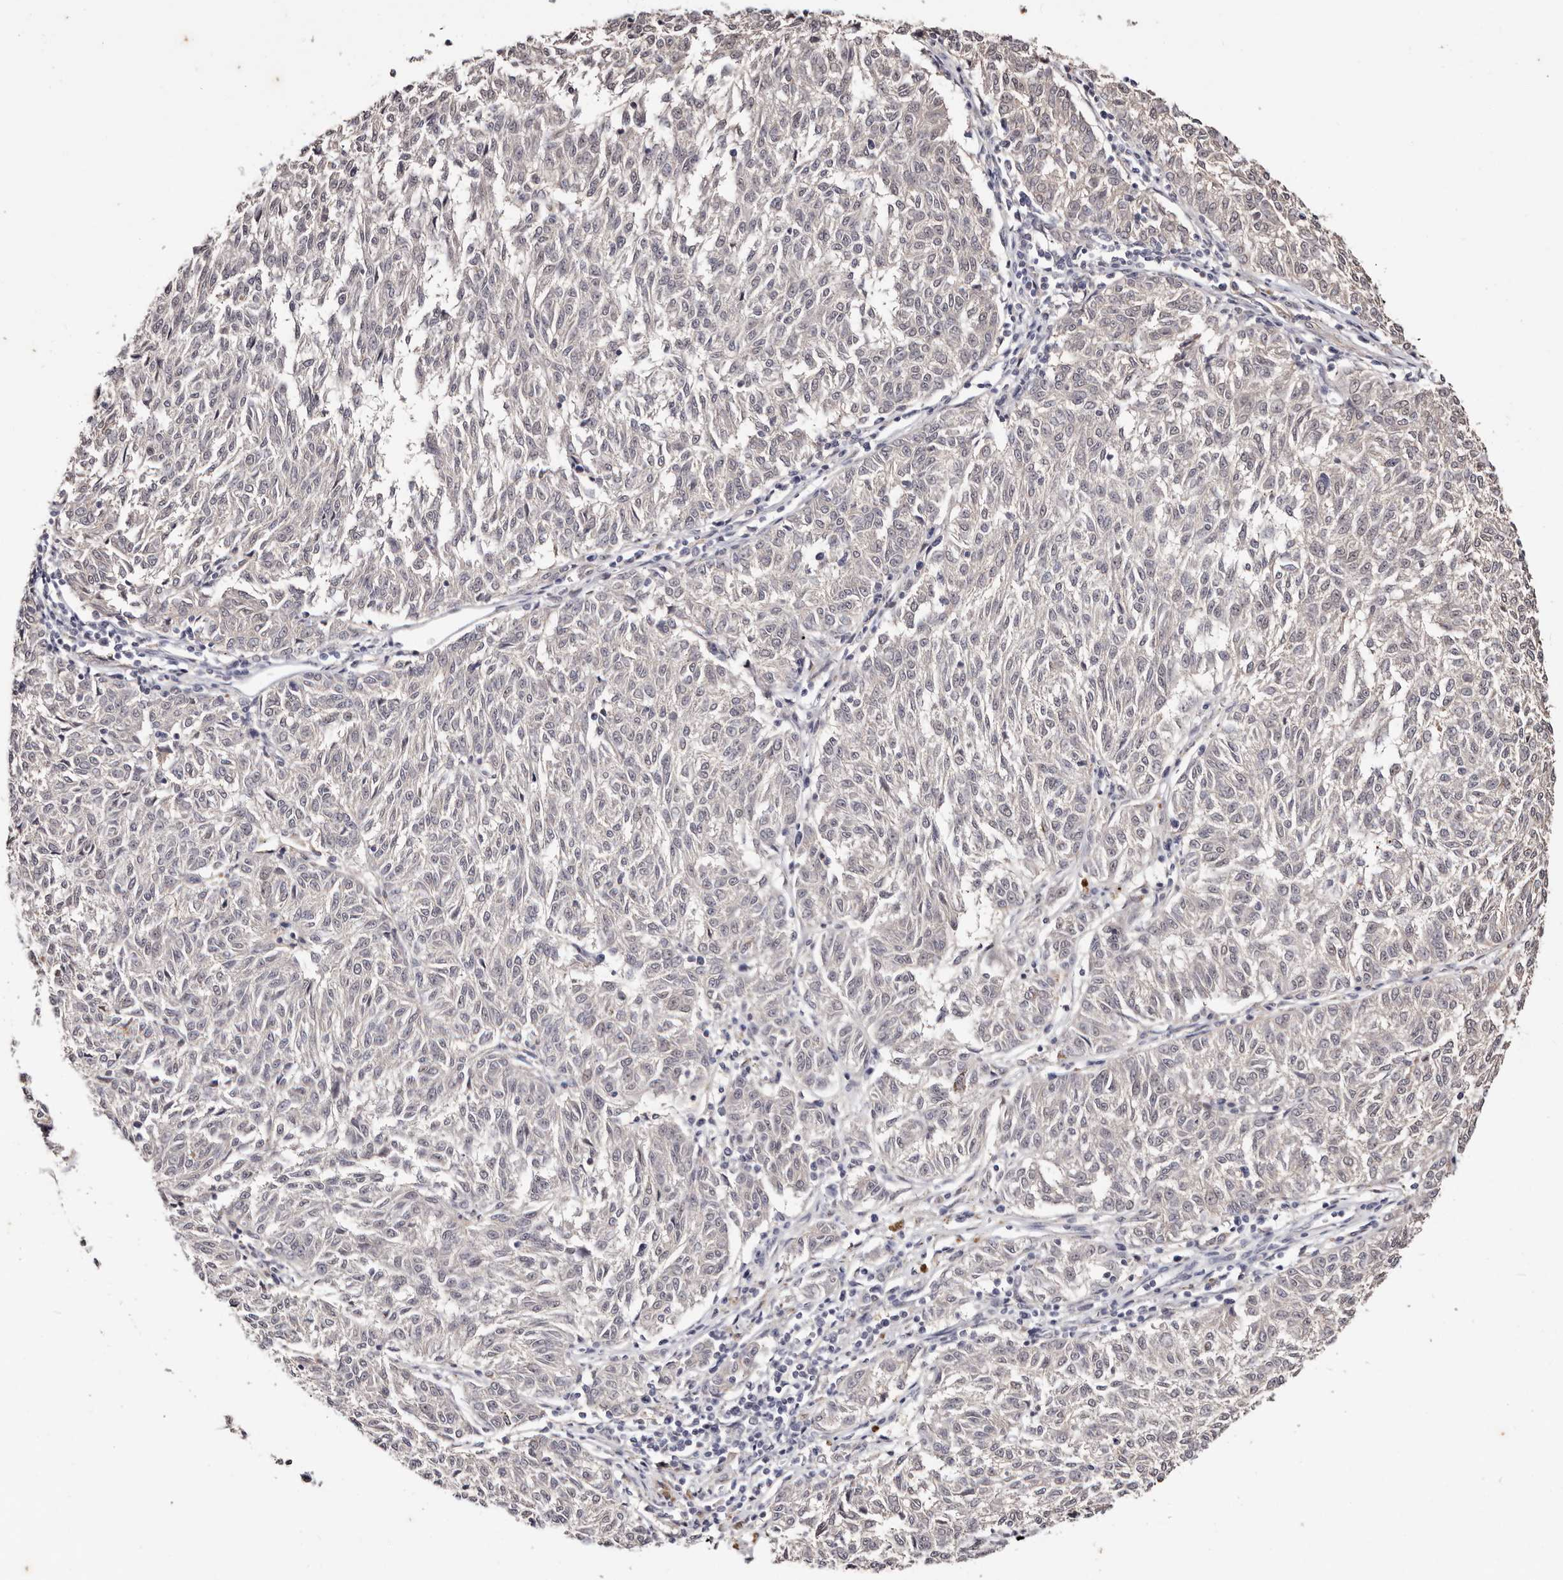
{"staining": {"intensity": "negative", "quantity": "none", "location": "none"}, "tissue": "melanoma", "cell_type": "Tumor cells", "image_type": "cancer", "snomed": [{"axis": "morphology", "description": "Malignant melanoma, NOS"}, {"axis": "topography", "description": "Skin"}], "caption": "Immunohistochemistry histopathology image of malignant melanoma stained for a protein (brown), which demonstrates no positivity in tumor cells.", "gene": "TYW3", "patient": {"sex": "female", "age": 72}}